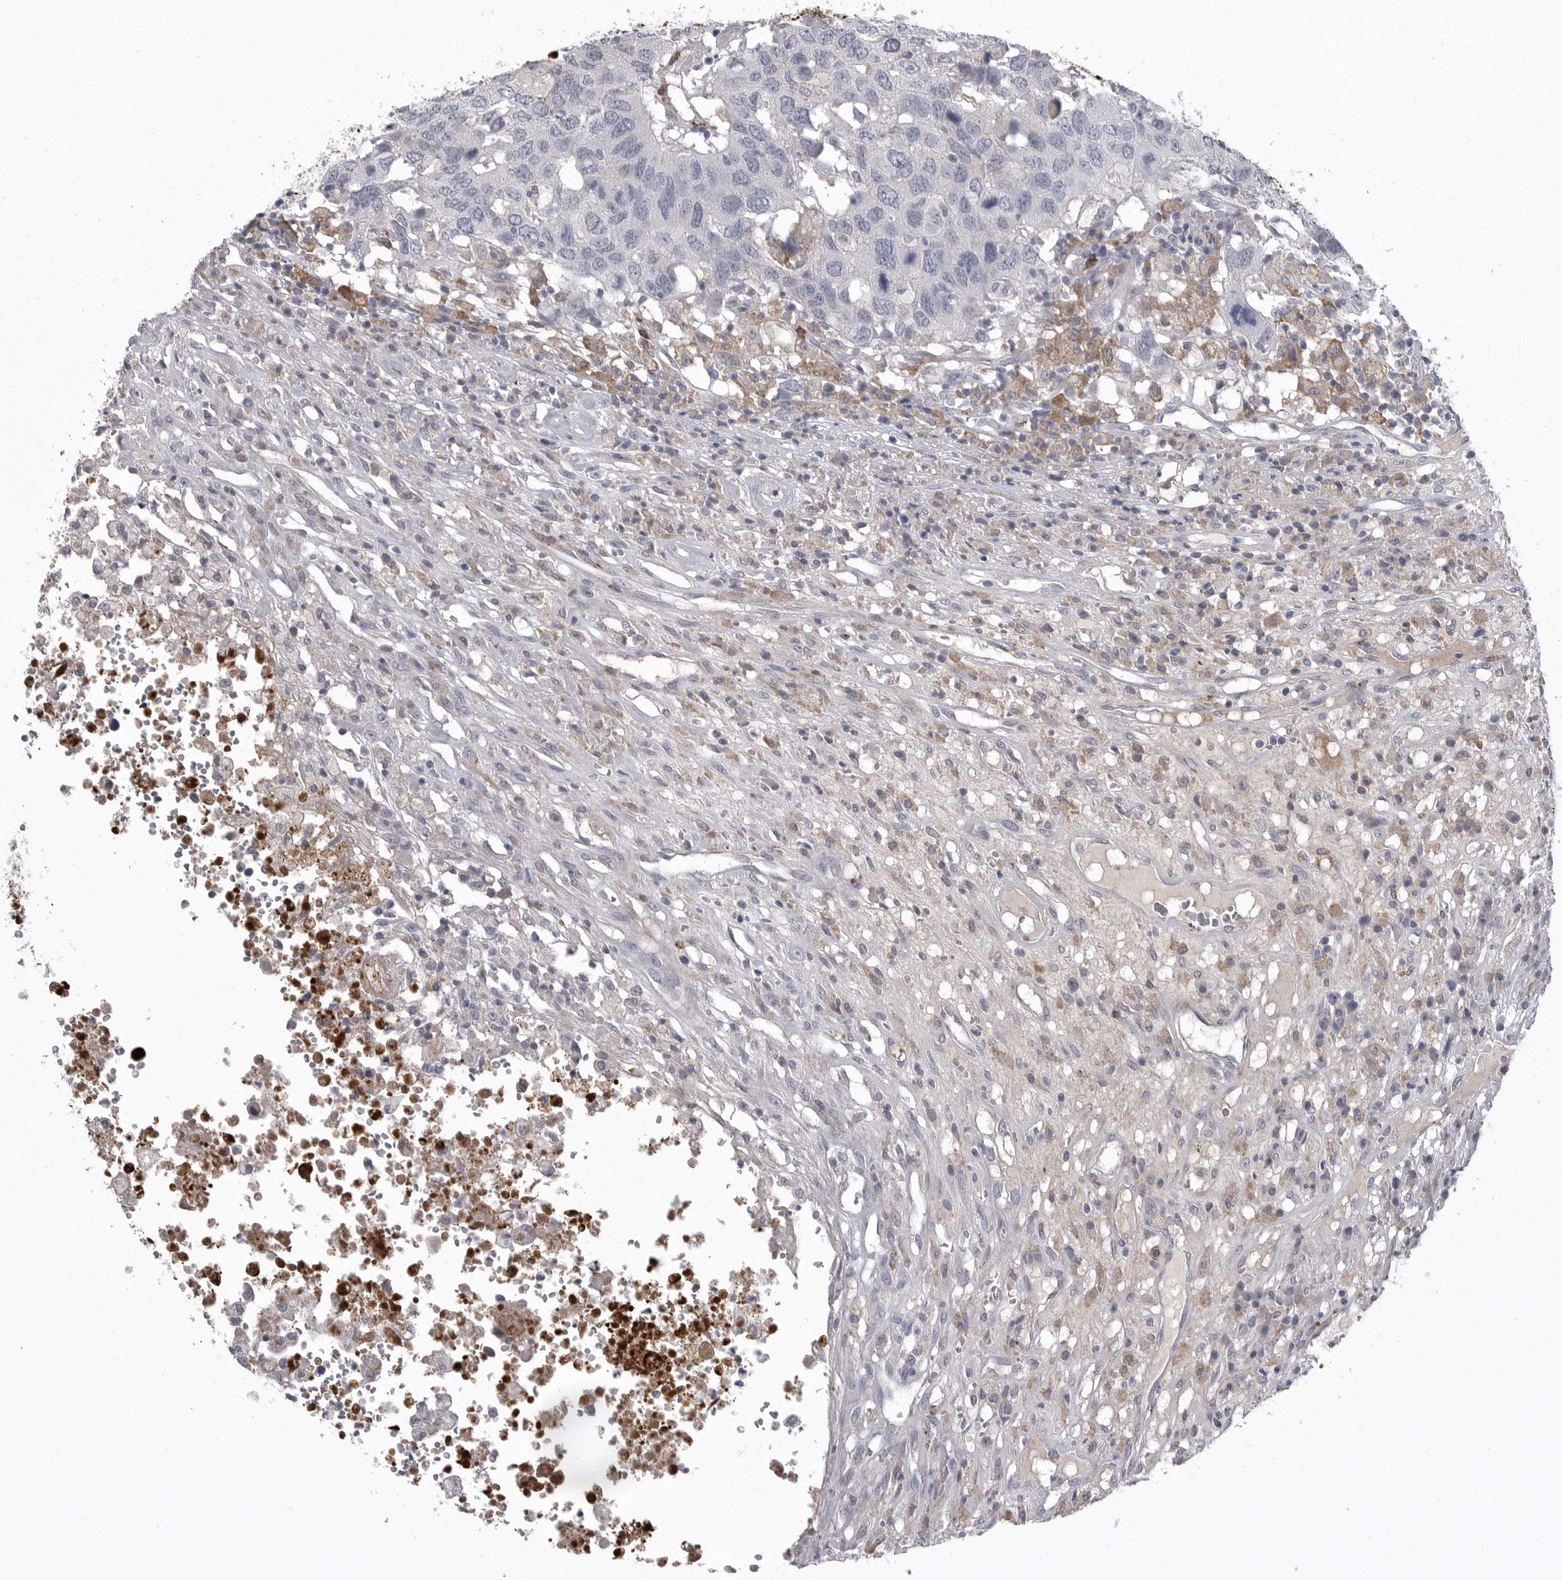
{"staining": {"intensity": "negative", "quantity": "none", "location": "none"}, "tissue": "head and neck cancer", "cell_type": "Tumor cells", "image_type": "cancer", "snomed": [{"axis": "morphology", "description": "Squamous cell carcinoma, NOS"}, {"axis": "topography", "description": "Head-Neck"}], "caption": "Immunohistochemical staining of human head and neck squamous cell carcinoma exhibits no significant positivity in tumor cells. (Immunohistochemistry, brightfield microscopy, high magnification).", "gene": "SERPING1", "patient": {"sex": "male", "age": 66}}